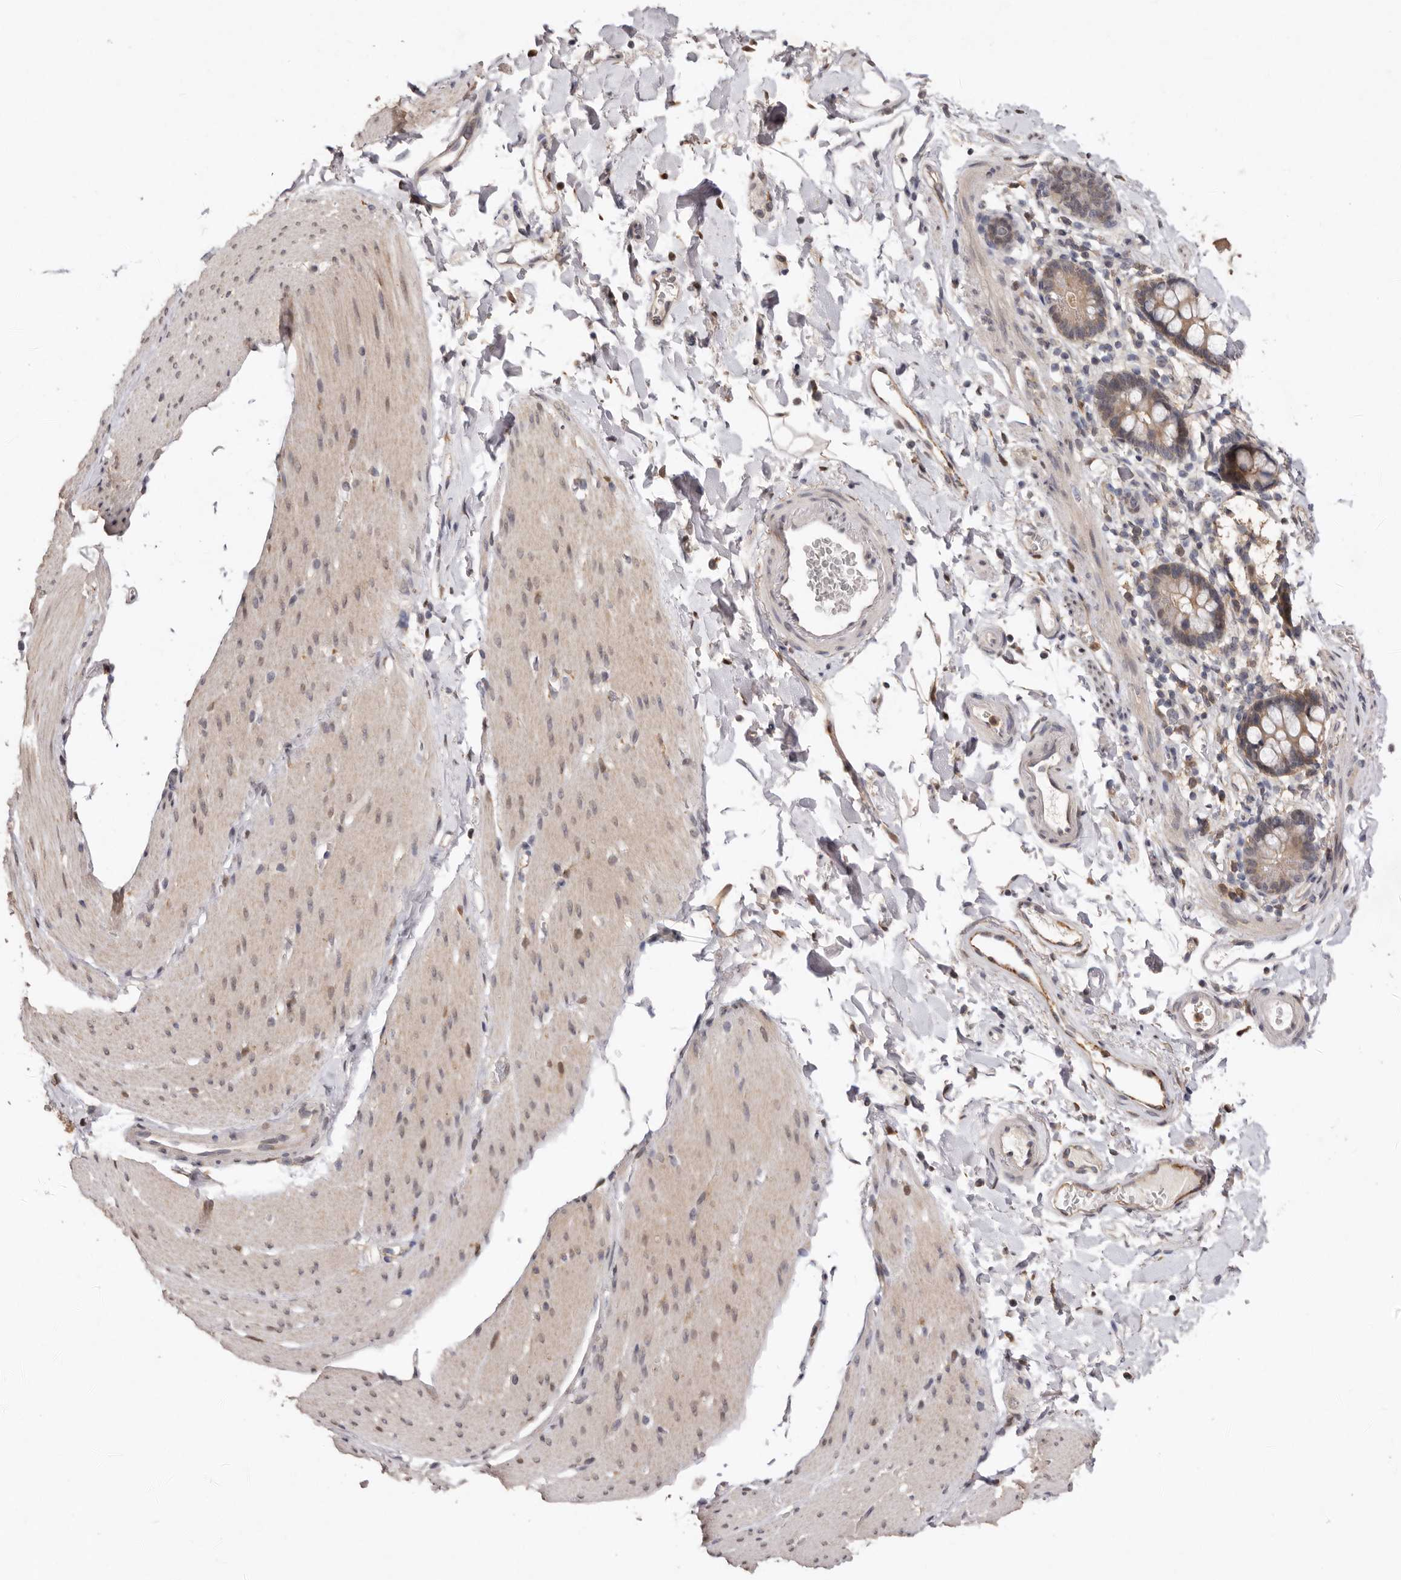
{"staining": {"intensity": "weak", "quantity": "25%-75%", "location": "cytoplasmic/membranous"}, "tissue": "smooth muscle", "cell_type": "Smooth muscle cells", "image_type": "normal", "snomed": [{"axis": "morphology", "description": "Normal tissue, NOS"}, {"axis": "topography", "description": "Smooth muscle"}, {"axis": "topography", "description": "Small intestine"}], "caption": "Approximately 25%-75% of smooth muscle cells in normal smooth muscle display weak cytoplasmic/membranous protein staining as visualized by brown immunohistochemical staining.", "gene": "SULT1E1", "patient": {"sex": "female", "age": 84}}